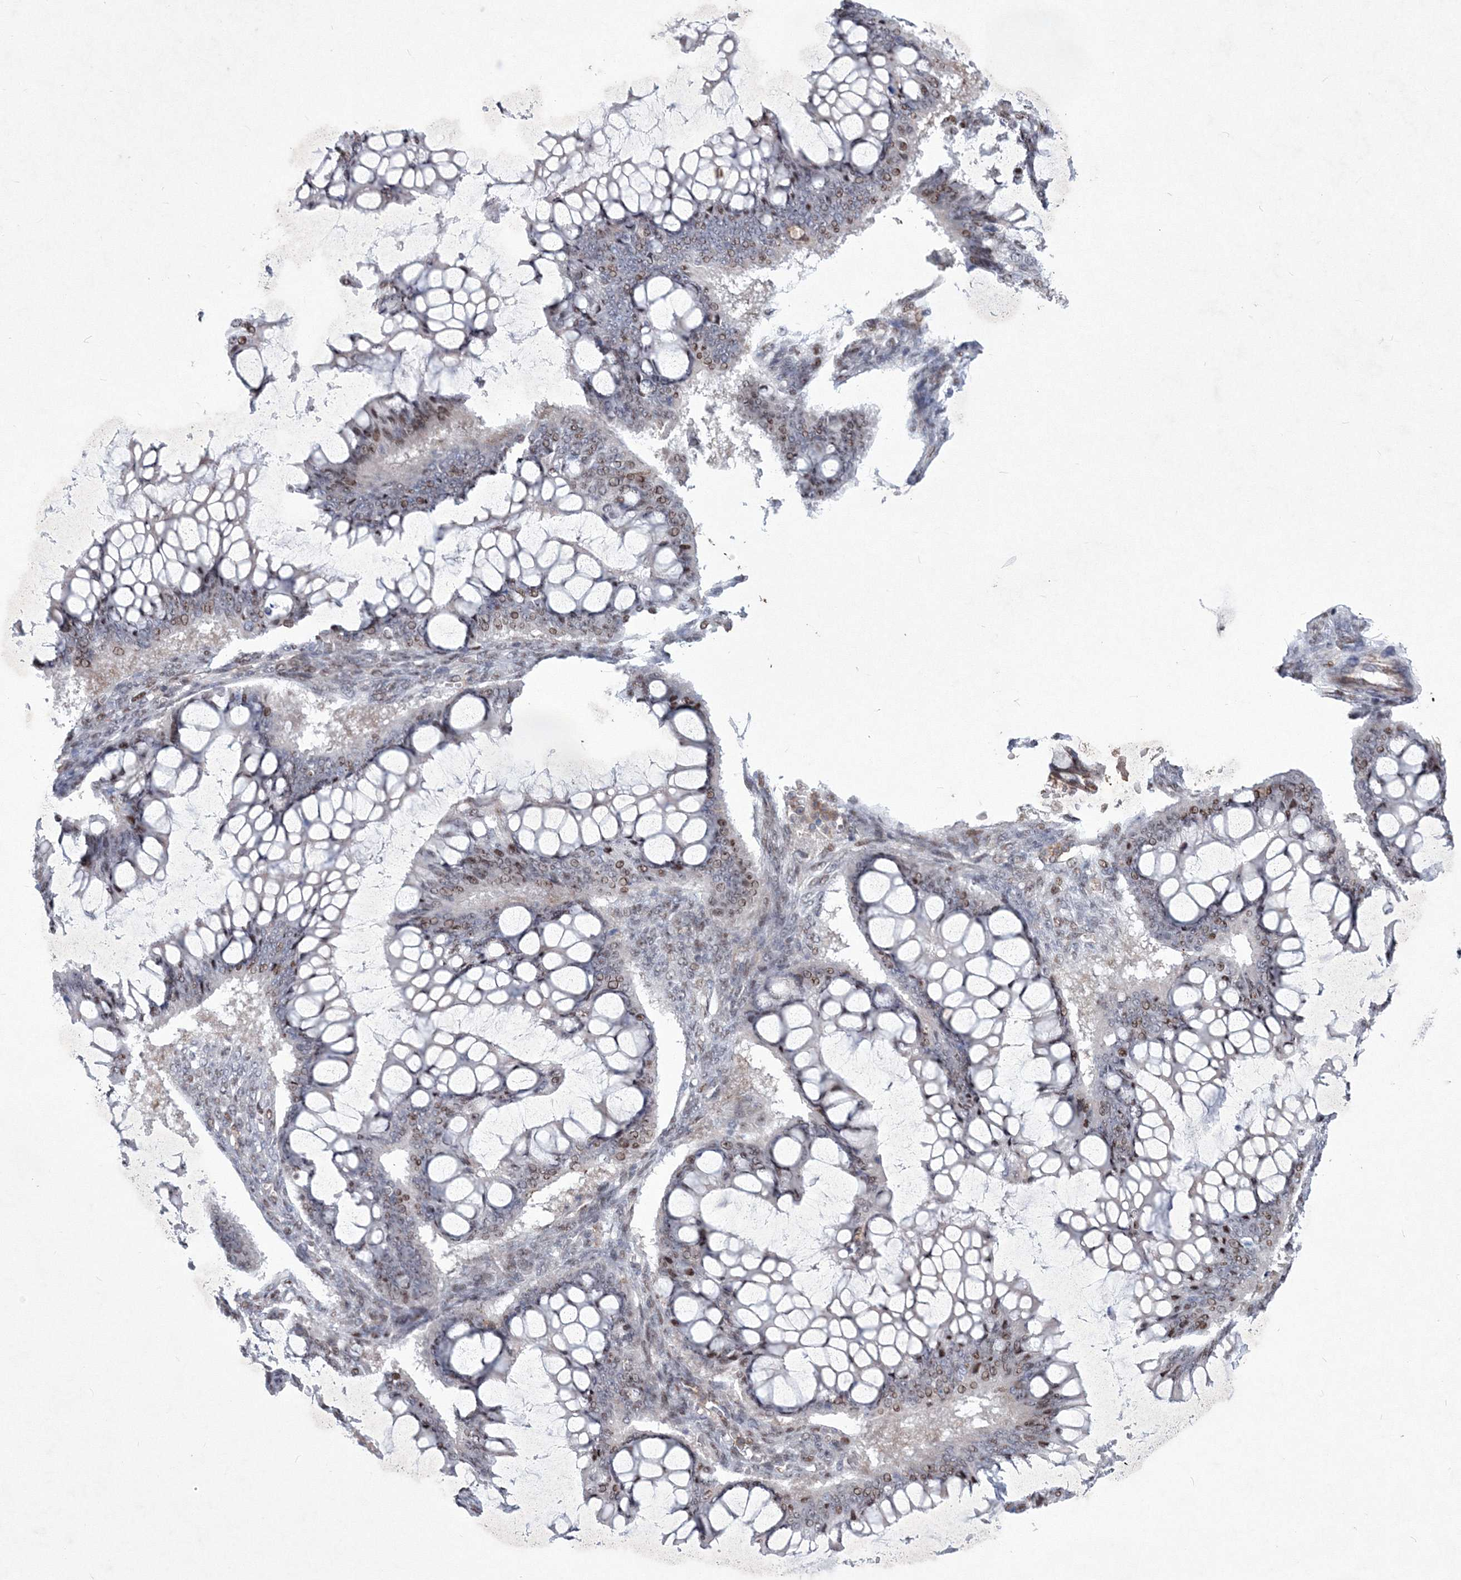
{"staining": {"intensity": "moderate", "quantity": "25%-75%", "location": "nuclear"}, "tissue": "ovarian cancer", "cell_type": "Tumor cells", "image_type": "cancer", "snomed": [{"axis": "morphology", "description": "Cystadenocarcinoma, mucinous, NOS"}, {"axis": "topography", "description": "Ovary"}], "caption": "Moderate nuclear protein staining is appreciated in about 25%-75% of tumor cells in ovarian cancer (mucinous cystadenocarcinoma).", "gene": "RNPEPL1", "patient": {"sex": "female", "age": 73}}